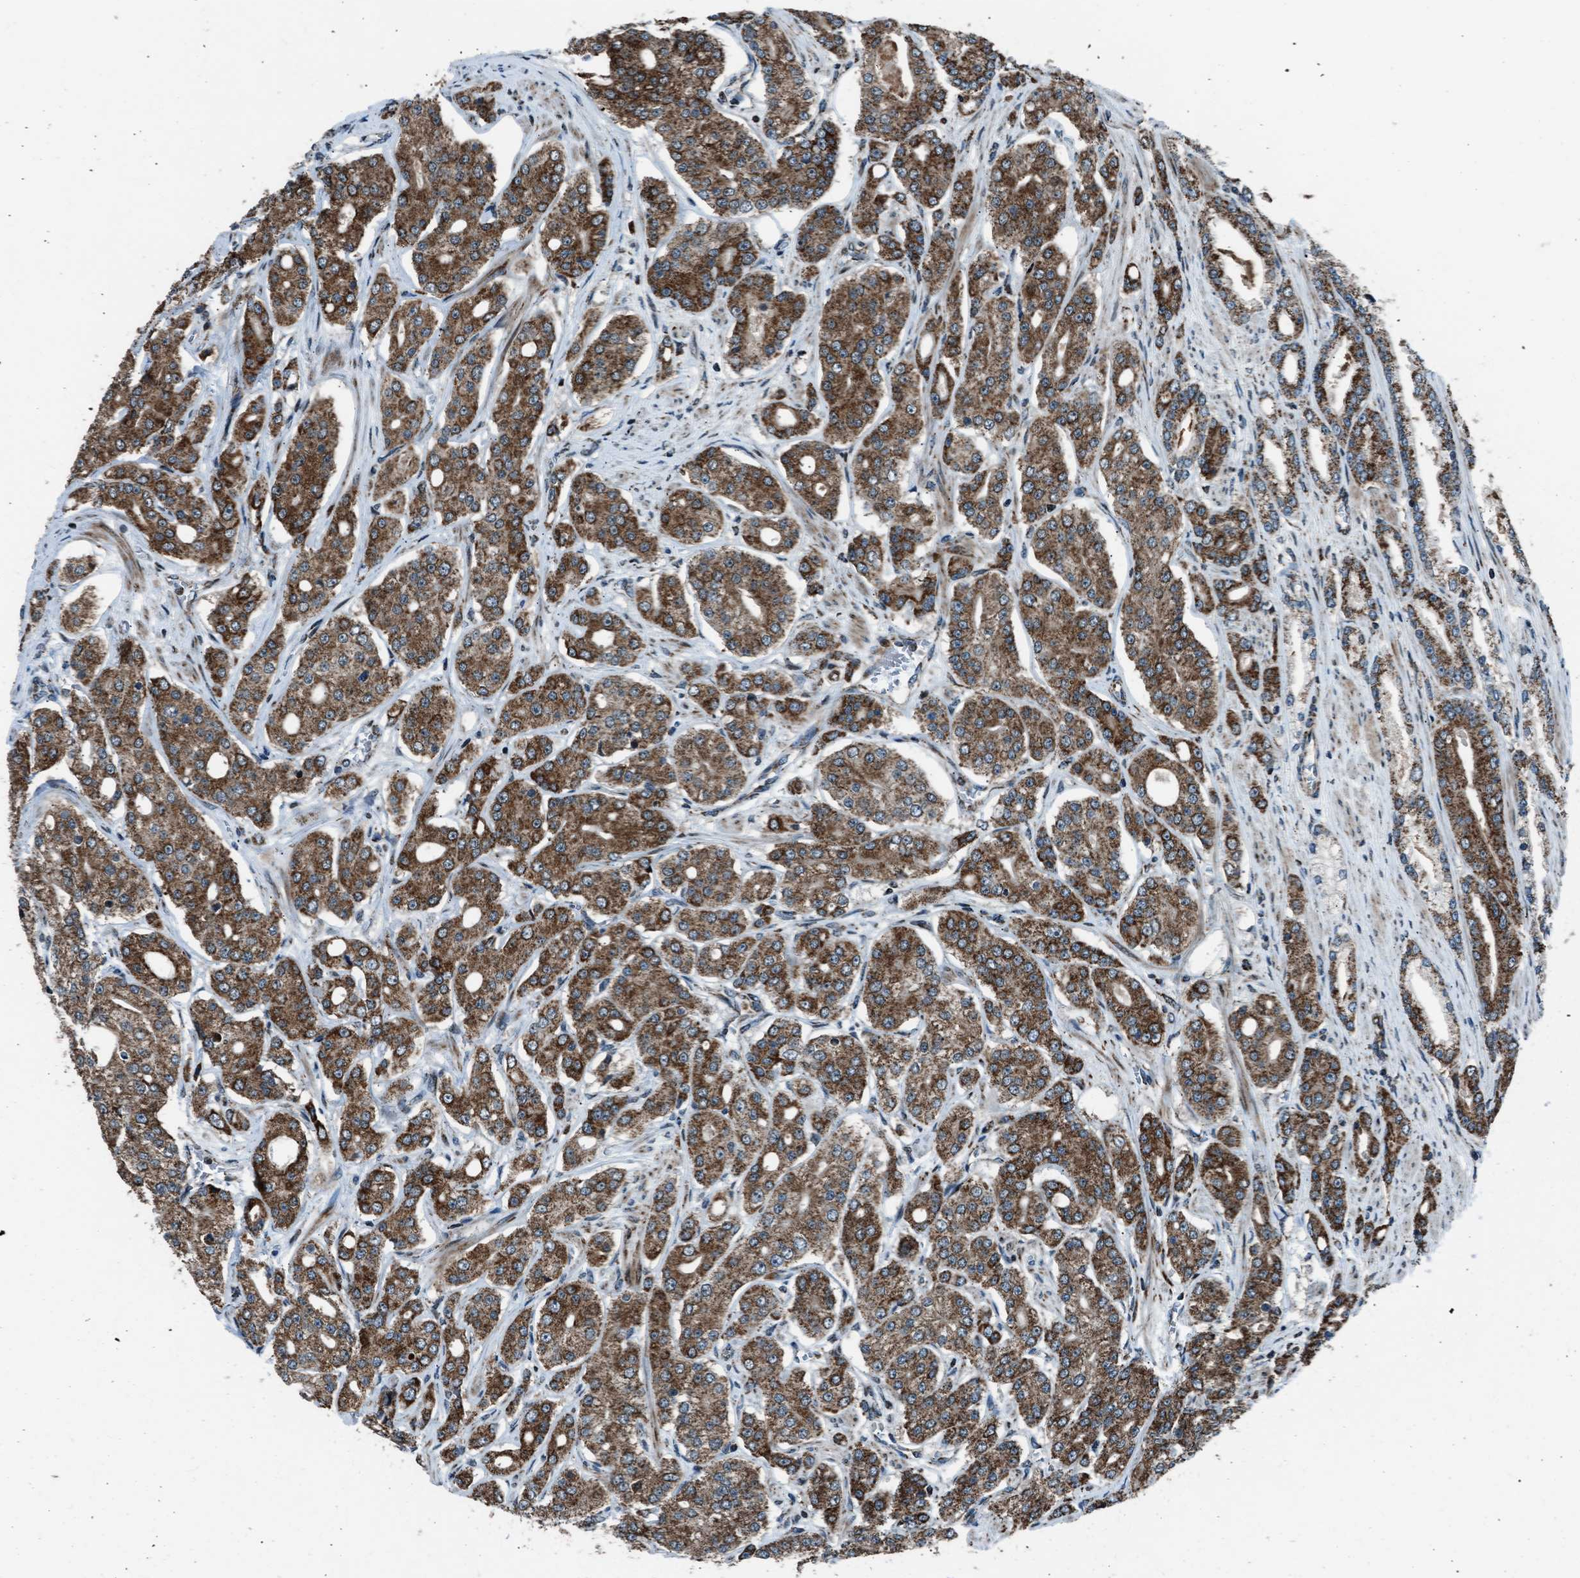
{"staining": {"intensity": "moderate", "quantity": ">75%", "location": "cytoplasmic/membranous"}, "tissue": "prostate cancer", "cell_type": "Tumor cells", "image_type": "cancer", "snomed": [{"axis": "morphology", "description": "Adenocarcinoma, High grade"}, {"axis": "topography", "description": "Prostate"}], "caption": "Immunohistochemical staining of human prostate high-grade adenocarcinoma exhibits medium levels of moderate cytoplasmic/membranous positivity in about >75% of tumor cells.", "gene": "MORC3", "patient": {"sex": "male", "age": 71}}